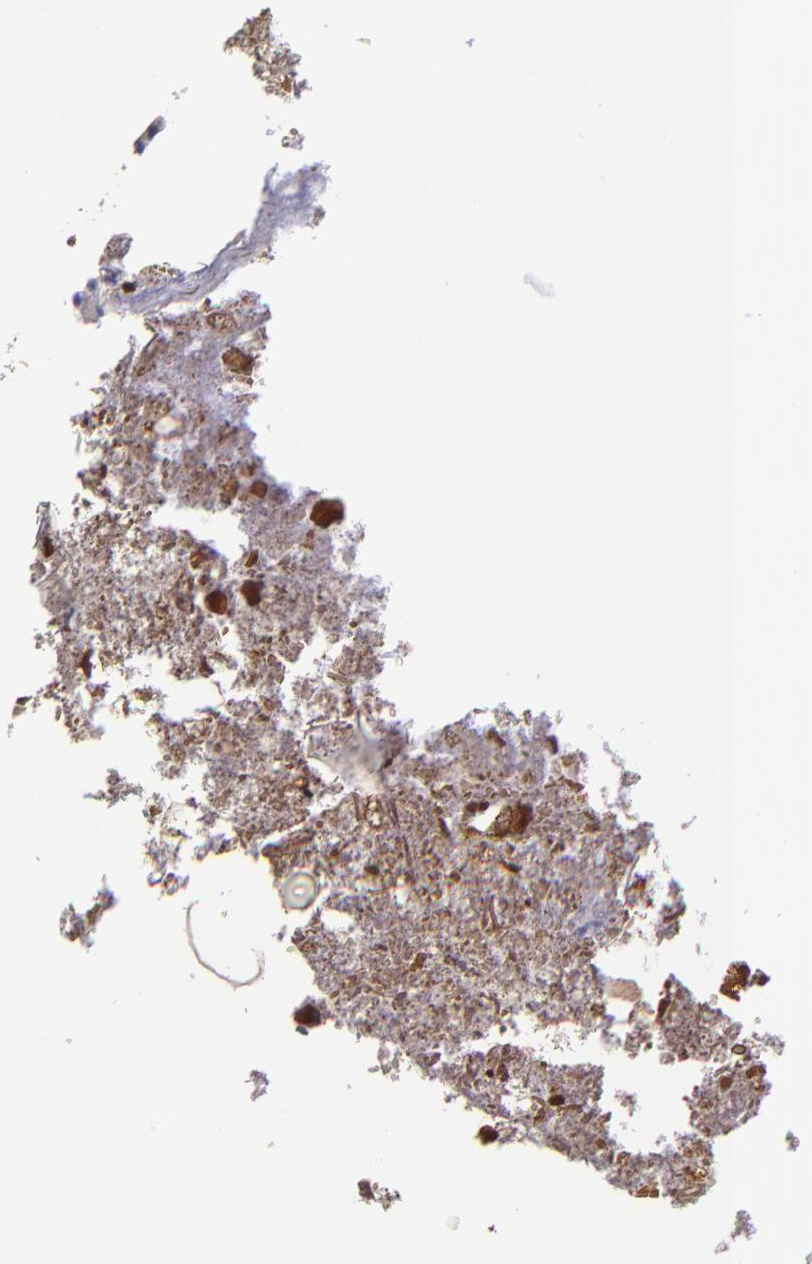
{"staining": {"intensity": "moderate", "quantity": ">75%", "location": "cytoplasmic/membranous"}, "tissue": "appendix", "cell_type": "Glandular cells", "image_type": "normal", "snomed": [{"axis": "morphology", "description": "Normal tissue, NOS"}, {"axis": "topography", "description": "Appendix"}], "caption": "Approximately >75% of glandular cells in normal human appendix show moderate cytoplasmic/membranous protein expression as visualized by brown immunohistochemical staining.", "gene": "NSF", "patient": {"sex": "female", "age": 10}}